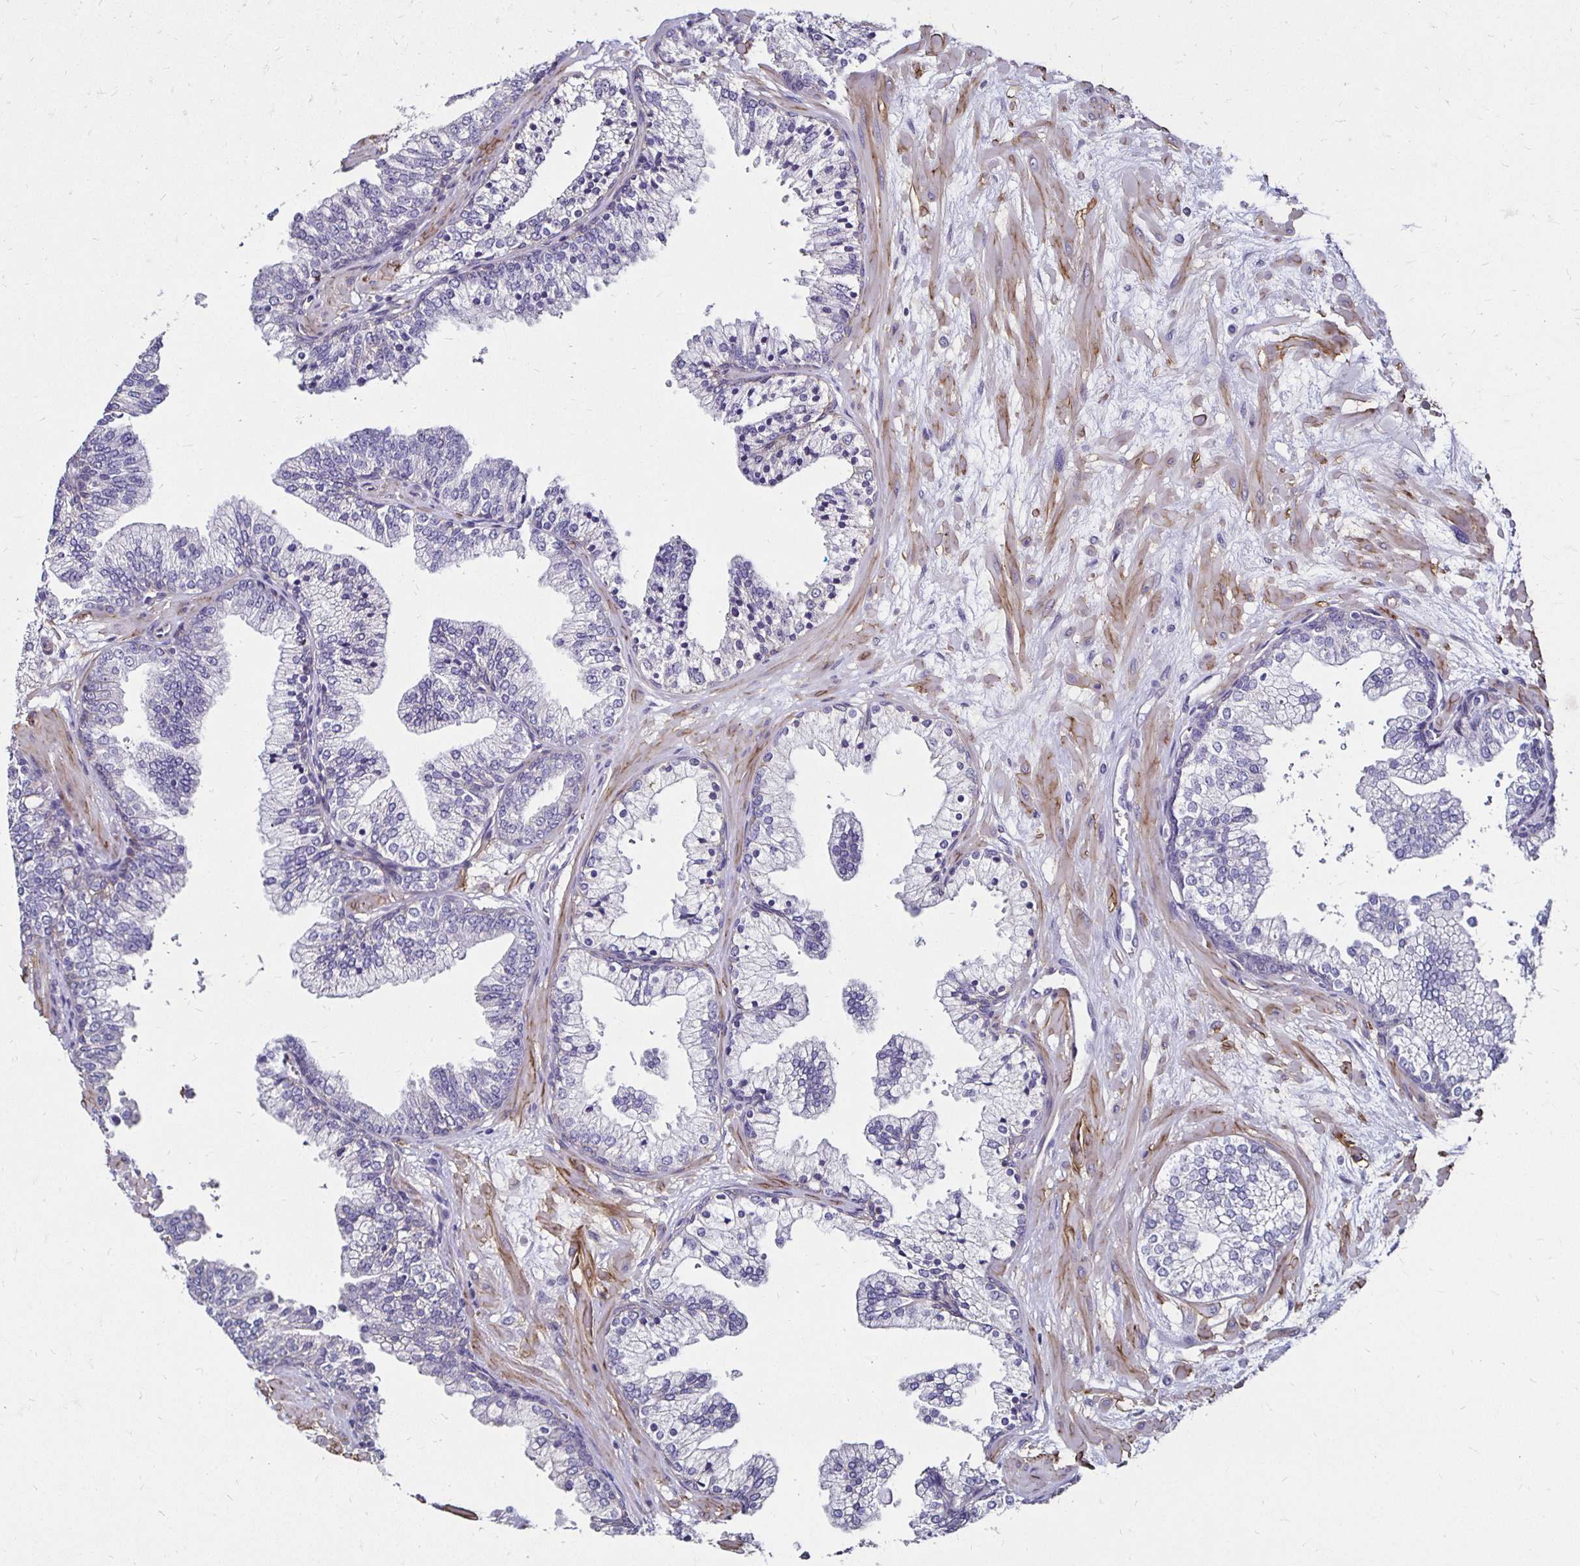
{"staining": {"intensity": "negative", "quantity": "none", "location": "none"}, "tissue": "prostate", "cell_type": "Glandular cells", "image_type": "normal", "snomed": [{"axis": "morphology", "description": "Normal tissue, NOS"}, {"axis": "topography", "description": "Prostate"}, {"axis": "topography", "description": "Peripheral nerve tissue"}], "caption": "An IHC image of unremarkable prostate is shown. There is no staining in glandular cells of prostate. (DAB IHC visualized using brightfield microscopy, high magnification).", "gene": "ITGB1", "patient": {"sex": "male", "age": 61}}